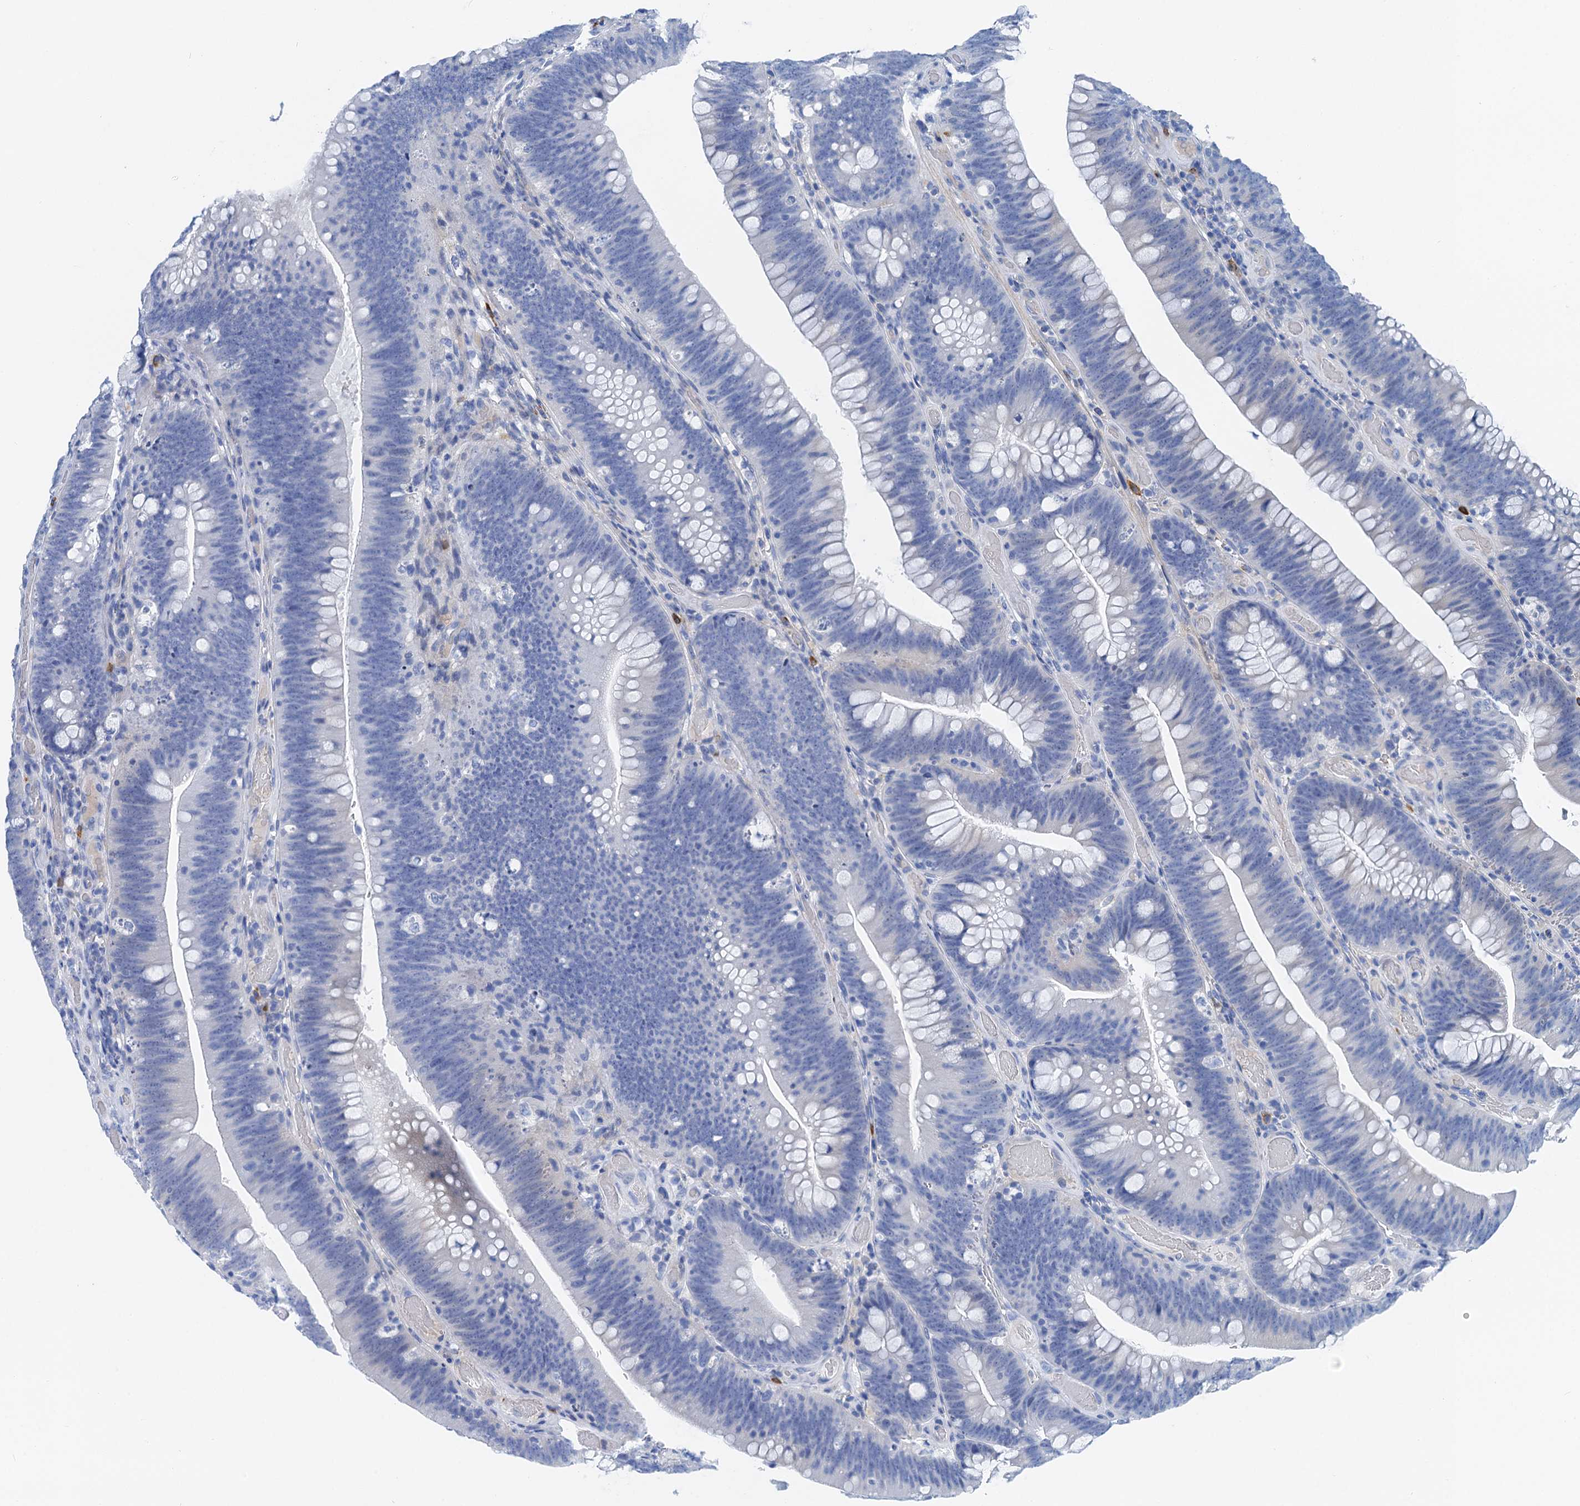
{"staining": {"intensity": "negative", "quantity": "none", "location": "none"}, "tissue": "colorectal cancer", "cell_type": "Tumor cells", "image_type": "cancer", "snomed": [{"axis": "morphology", "description": "Normal tissue, NOS"}, {"axis": "topography", "description": "Colon"}], "caption": "Image shows no protein expression in tumor cells of colorectal cancer tissue.", "gene": "NLRP10", "patient": {"sex": "female", "age": 82}}